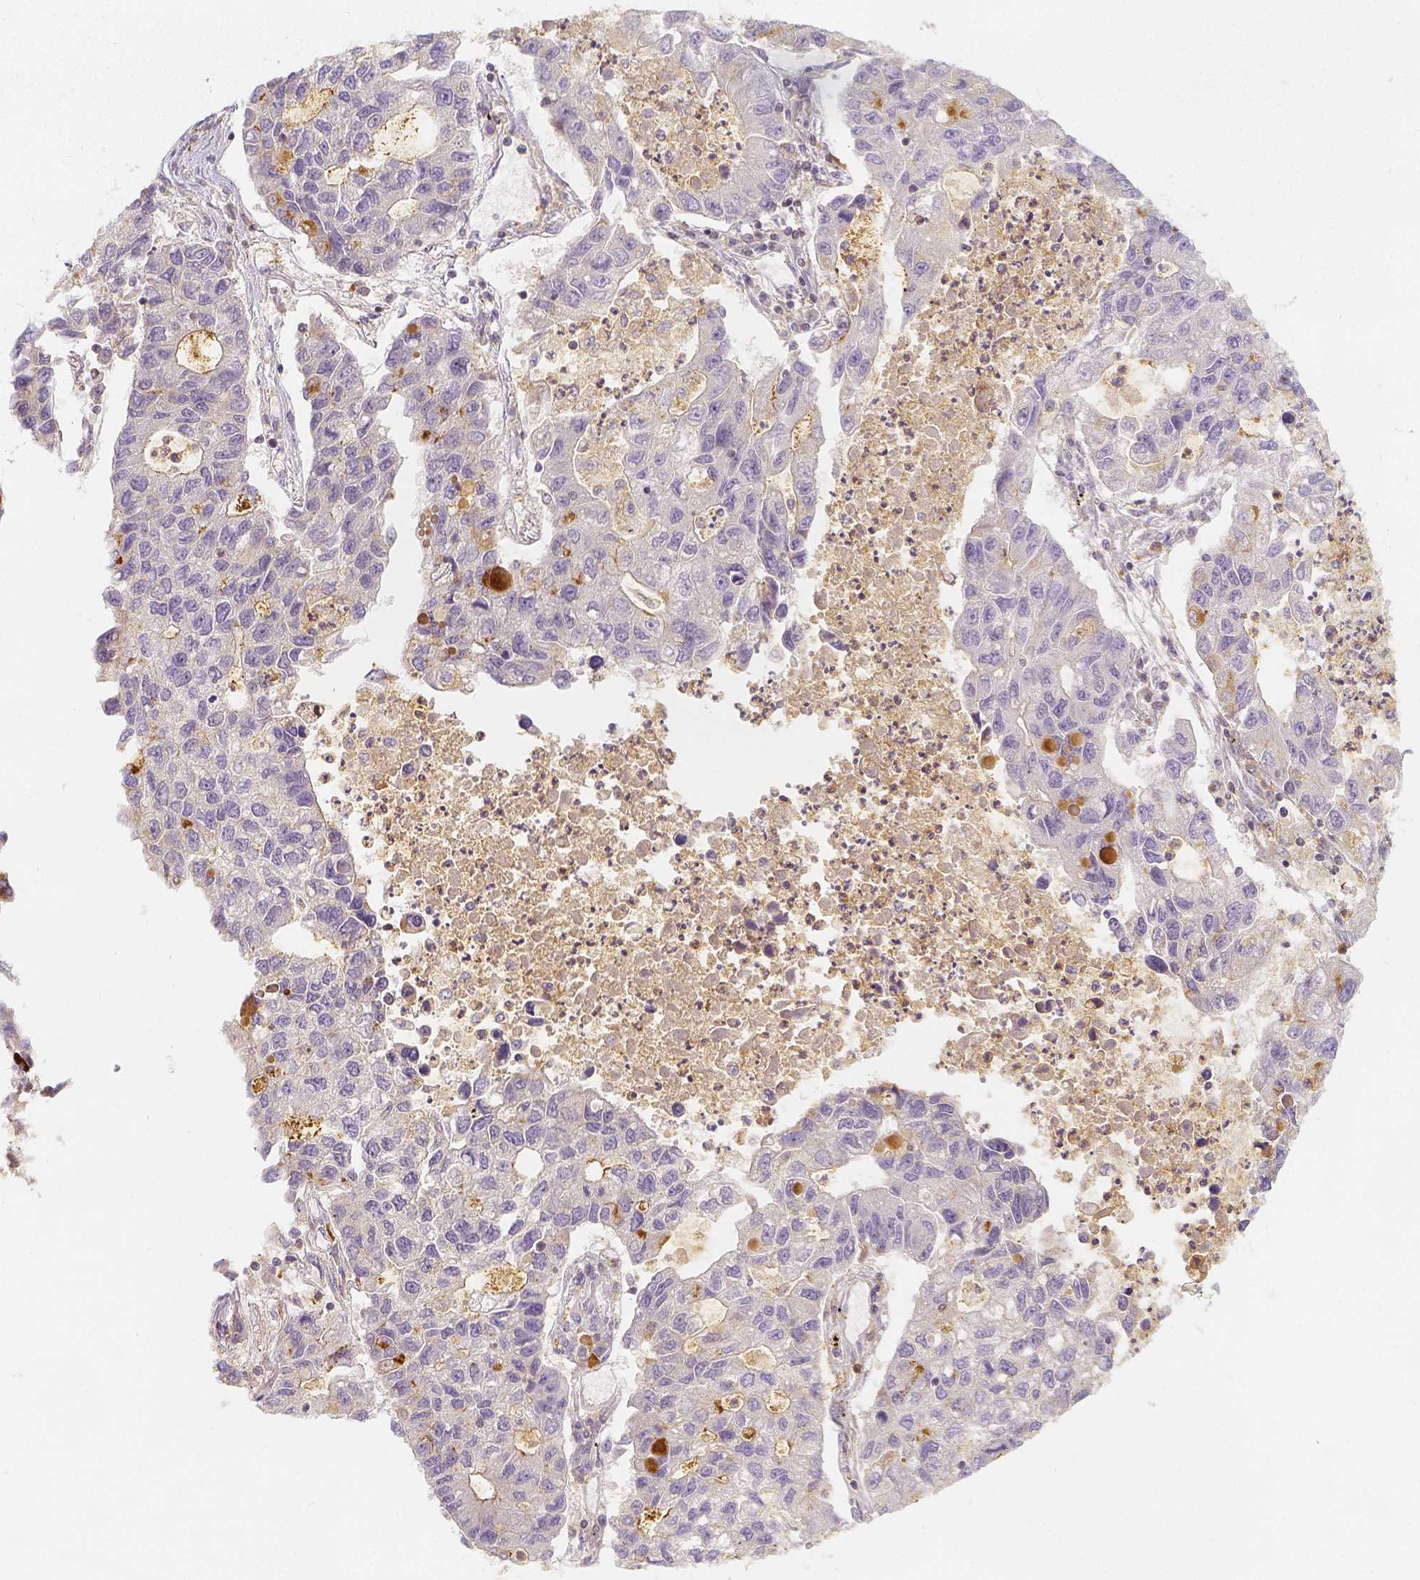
{"staining": {"intensity": "moderate", "quantity": "<25%", "location": "cytoplasmic/membranous"}, "tissue": "lung cancer", "cell_type": "Tumor cells", "image_type": "cancer", "snomed": [{"axis": "morphology", "description": "Adenocarcinoma, NOS"}, {"axis": "topography", "description": "Bronchus"}, {"axis": "topography", "description": "Lung"}], "caption": "Approximately <25% of tumor cells in lung adenocarcinoma display moderate cytoplasmic/membranous protein expression as visualized by brown immunohistochemical staining.", "gene": "PTPRJ", "patient": {"sex": "female", "age": 51}}